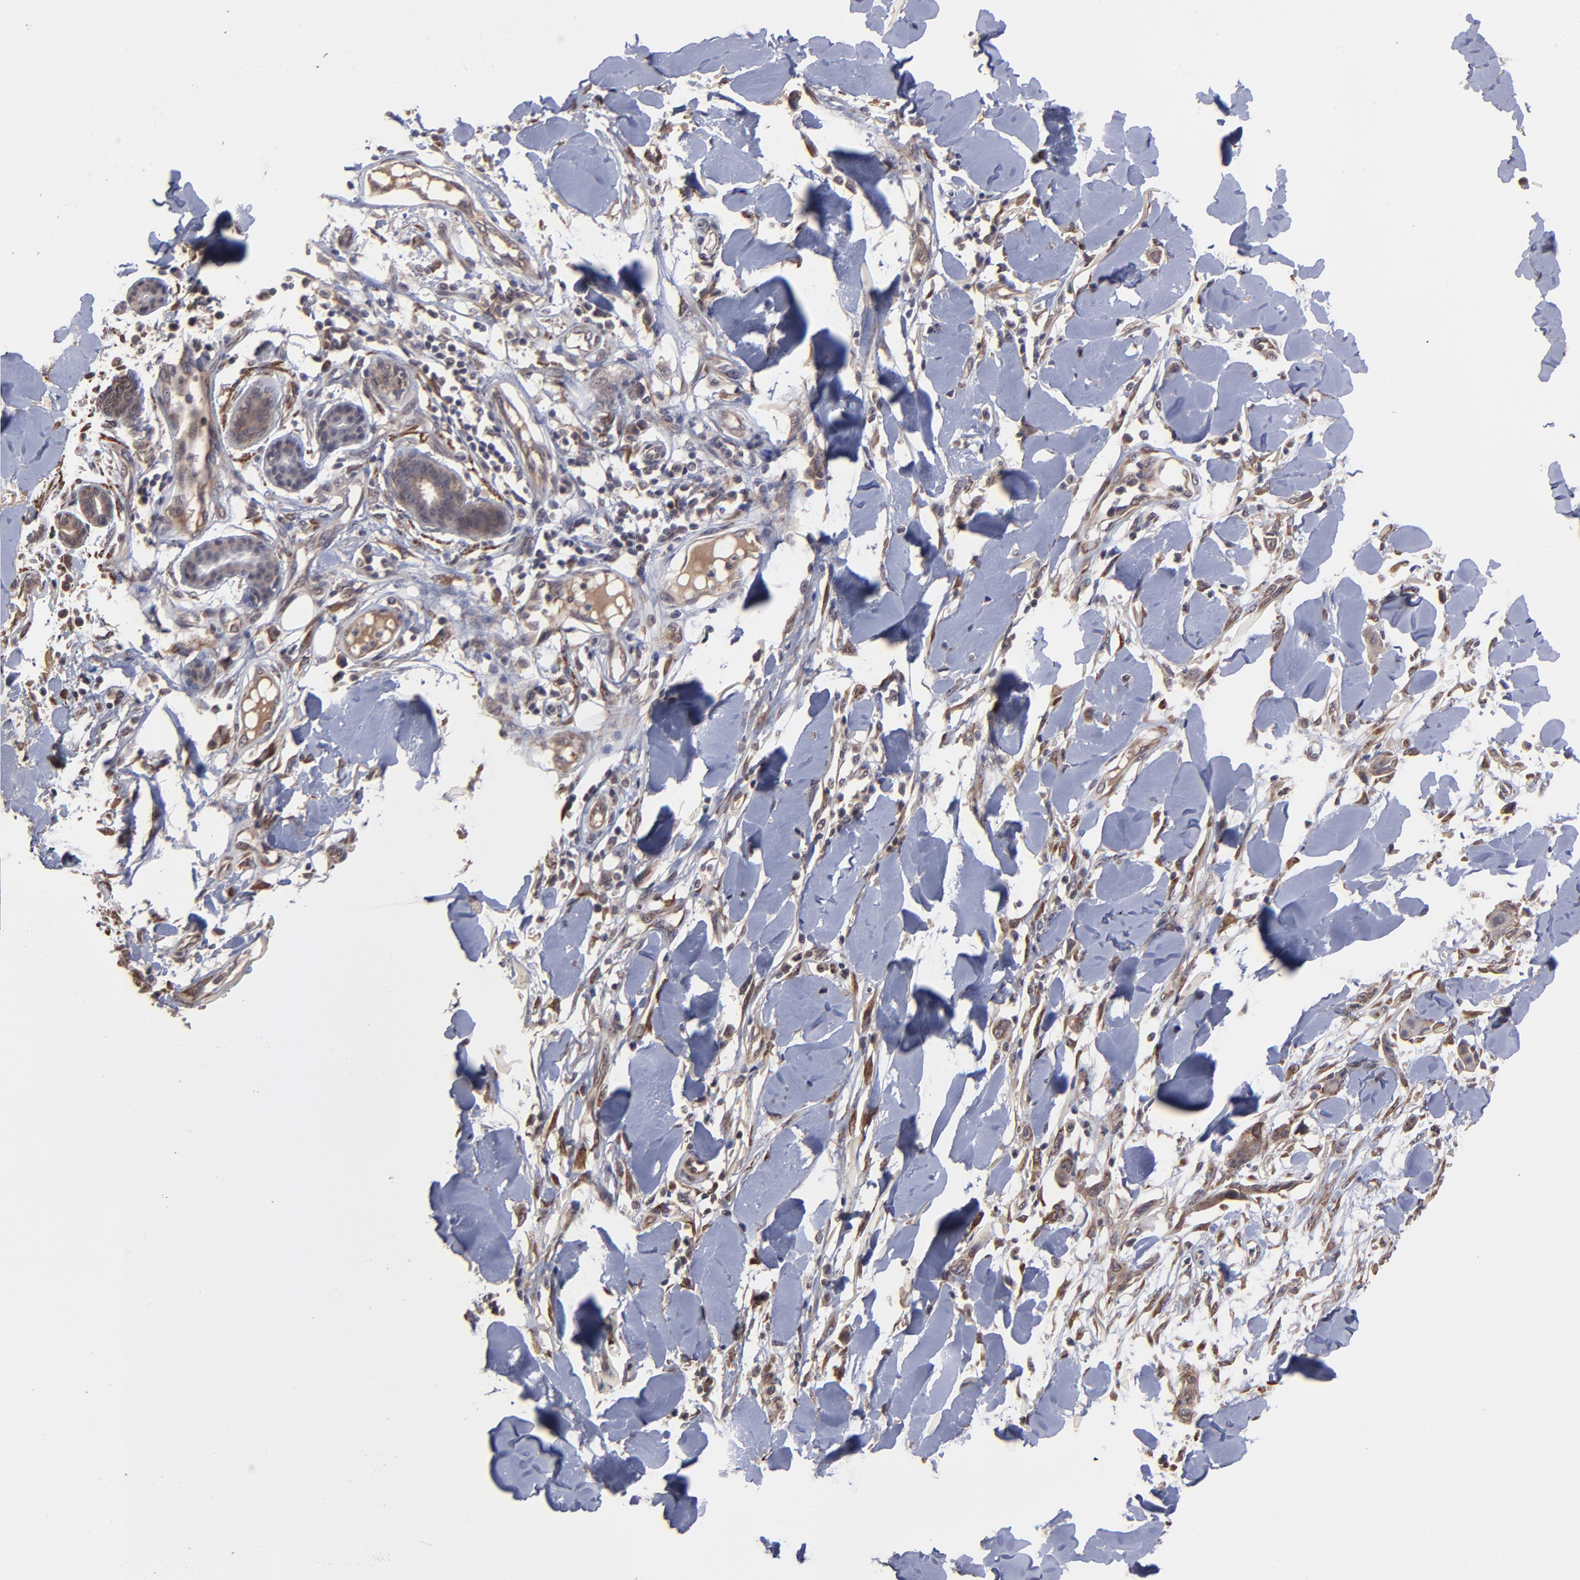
{"staining": {"intensity": "weak", "quantity": ">75%", "location": "cytoplasmic/membranous"}, "tissue": "skin cancer", "cell_type": "Tumor cells", "image_type": "cancer", "snomed": [{"axis": "morphology", "description": "Squamous cell carcinoma, NOS"}, {"axis": "topography", "description": "Skin"}], "caption": "DAB (3,3'-diaminobenzidine) immunohistochemical staining of human skin cancer (squamous cell carcinoma) exhibits weak cytoplasmic/membranous protein positivity in approximately >75% of tumor cells.", "gene": "CHL1", "patient": {"sex": "female", "age": 59}}